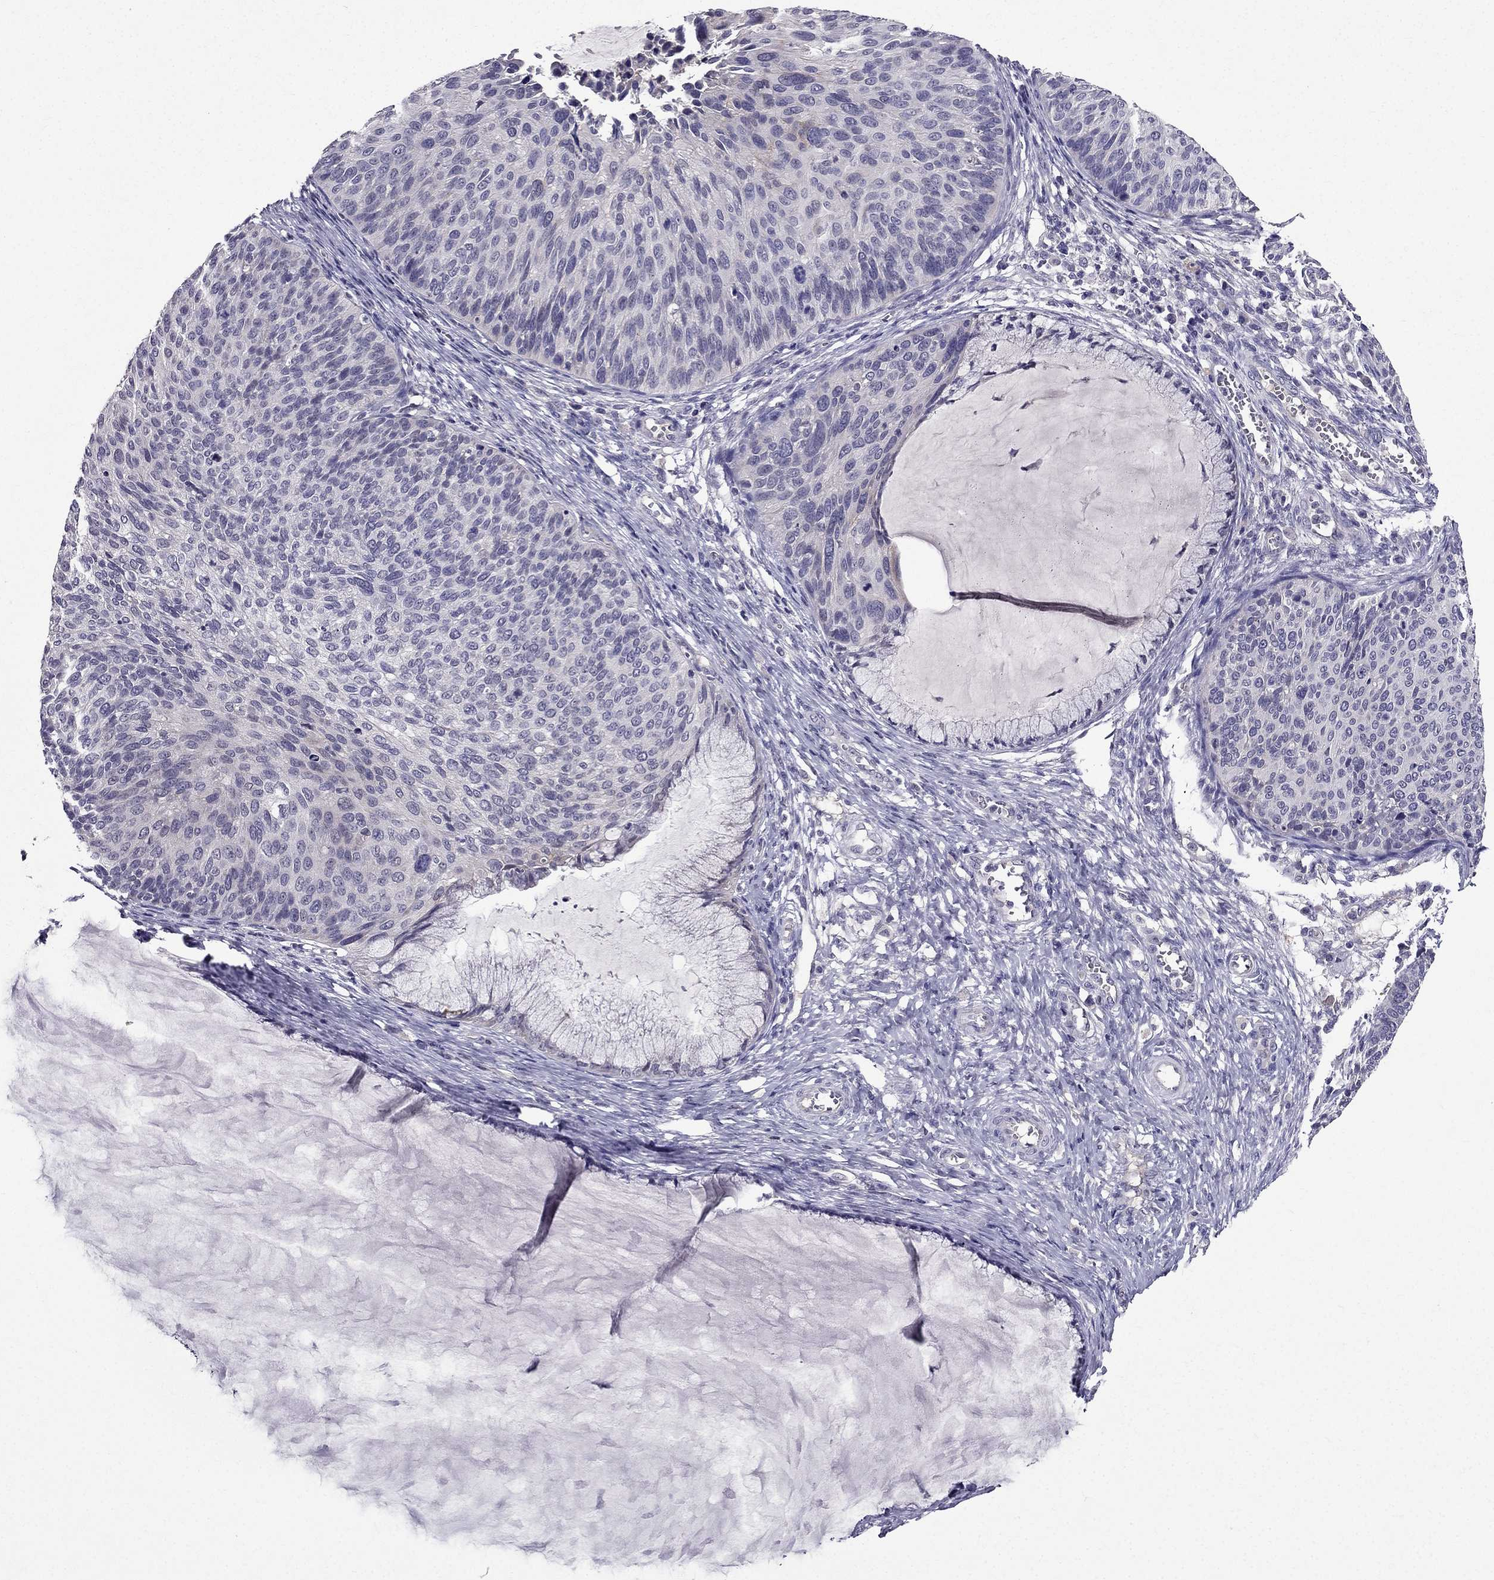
{"staining": {"intensity": "negative", "quantity": "none", "location": "none"}, "tissue": "cervical cancer", "cell_type": "Tumor cells", "image_type": "cancer", "snomed": [{"axis": "morphology", "description": "Squamous cell carcinoma, NOS"}, {"axis": "topography", "description": "Cervix"}], "caption": "Tumor cells are negative for protein expression in human cervical cancer (squamous cell carcinoma).", "gene": "DUSP15", "patient": {"sex": "female", "age": 36}}